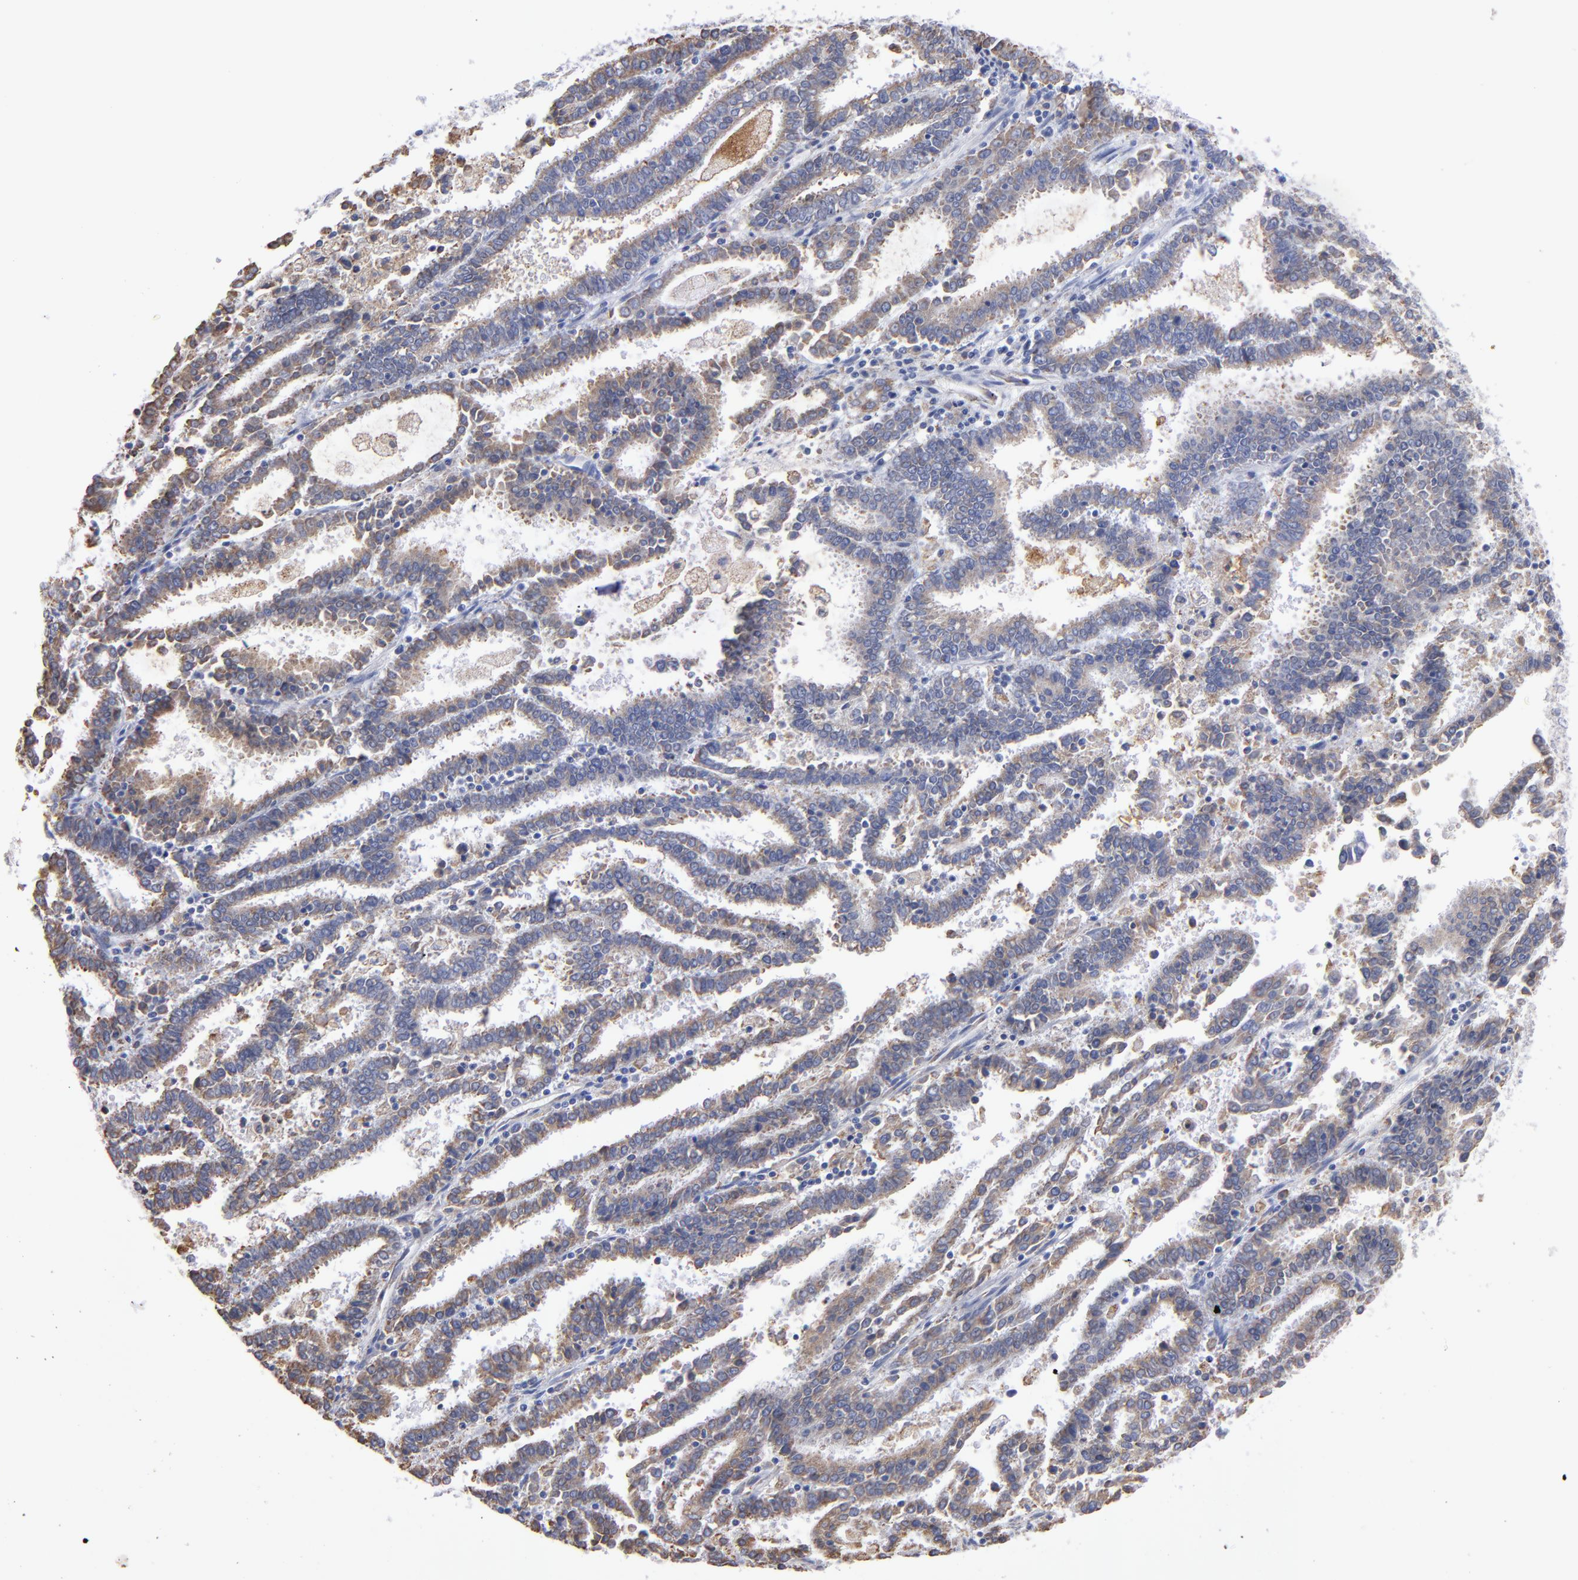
{"staining": {"intensity": "weak", "quantity": "25%-75%", "location": "cytoplasmic/membranous"}, "tissue": "endometrial cancer", "cell_type": "Tumor cells", "image_type": "cancer", "snomed": [{"axis": "morphology", "description": "Adenocarcinoma, NOS"}, {"axis": "topography", "description": "Uterus"}], "caption": "This micrograph shows adenocarcinoma (endometrial) stained with IHC to label a protein in brown. The cytoplasmic/membranous of tumor cells show weak positivity for the protein. Nuclei are counter-stained blue.", "gene": "MFGE8", "patient": {"sex": "female", "age": 83}}